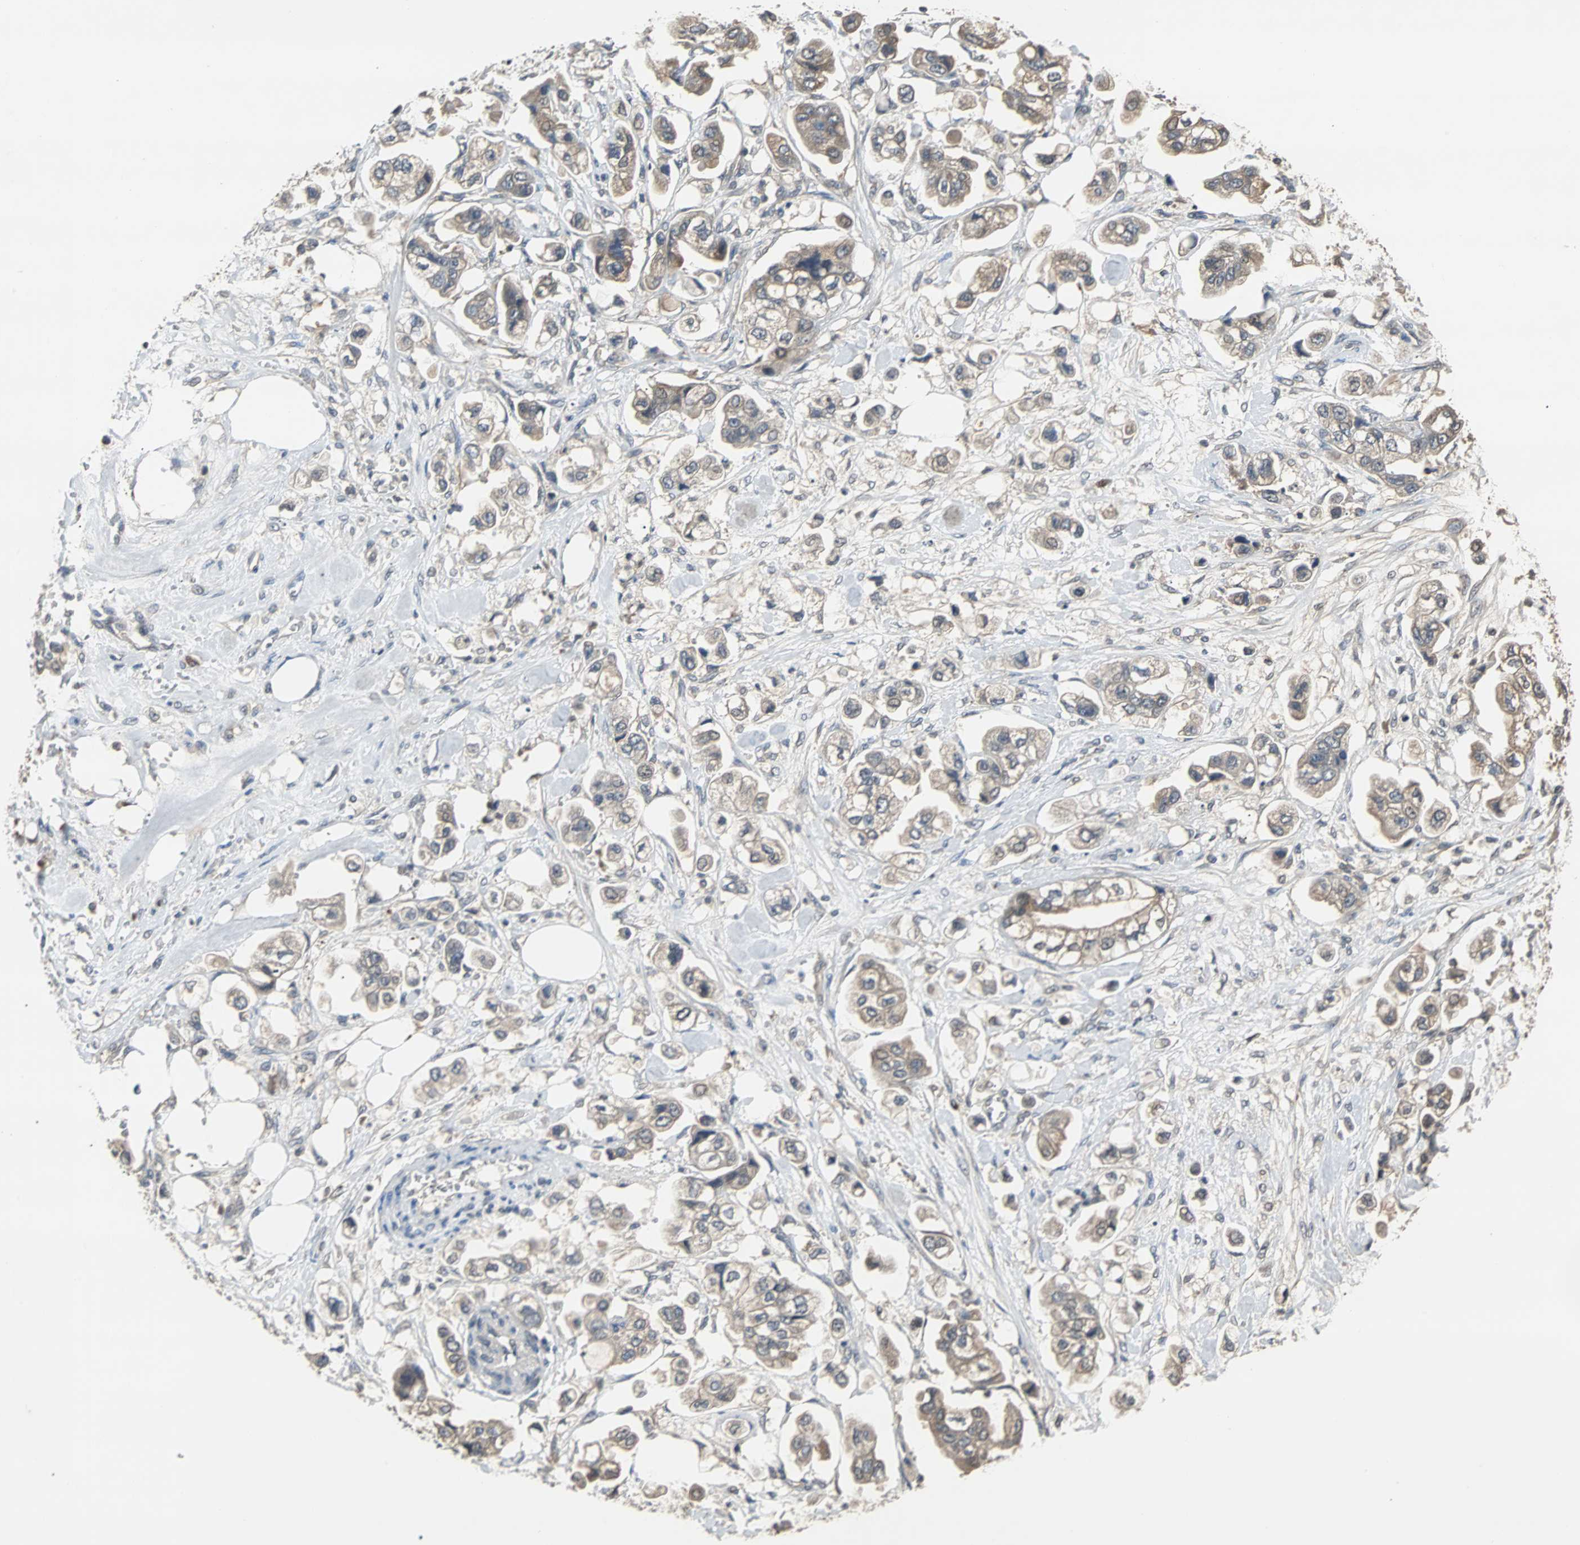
{"staining": {"intensity": "weak", "quantity": ">75%", "location": "cytoplasmic/membranous"}, "tissue": "stomach cancer", "cell_type": "Tumor cells", "image_type": "cancer", "snomed": [{"axis": "morphology", "description": "Adenocarcinoma, NOS"}, {"axis": "topography", "description": "Stomach"}], "caption": "Immunohistochemistry (DAB) staining of human adenocarcinoma (stomach) demonstrates weak cytoplasmic/membranous protein staining in about >75% of tumor cells.", "gene": "ABHD2", "patient": {"sex": "male", "age": 62}}